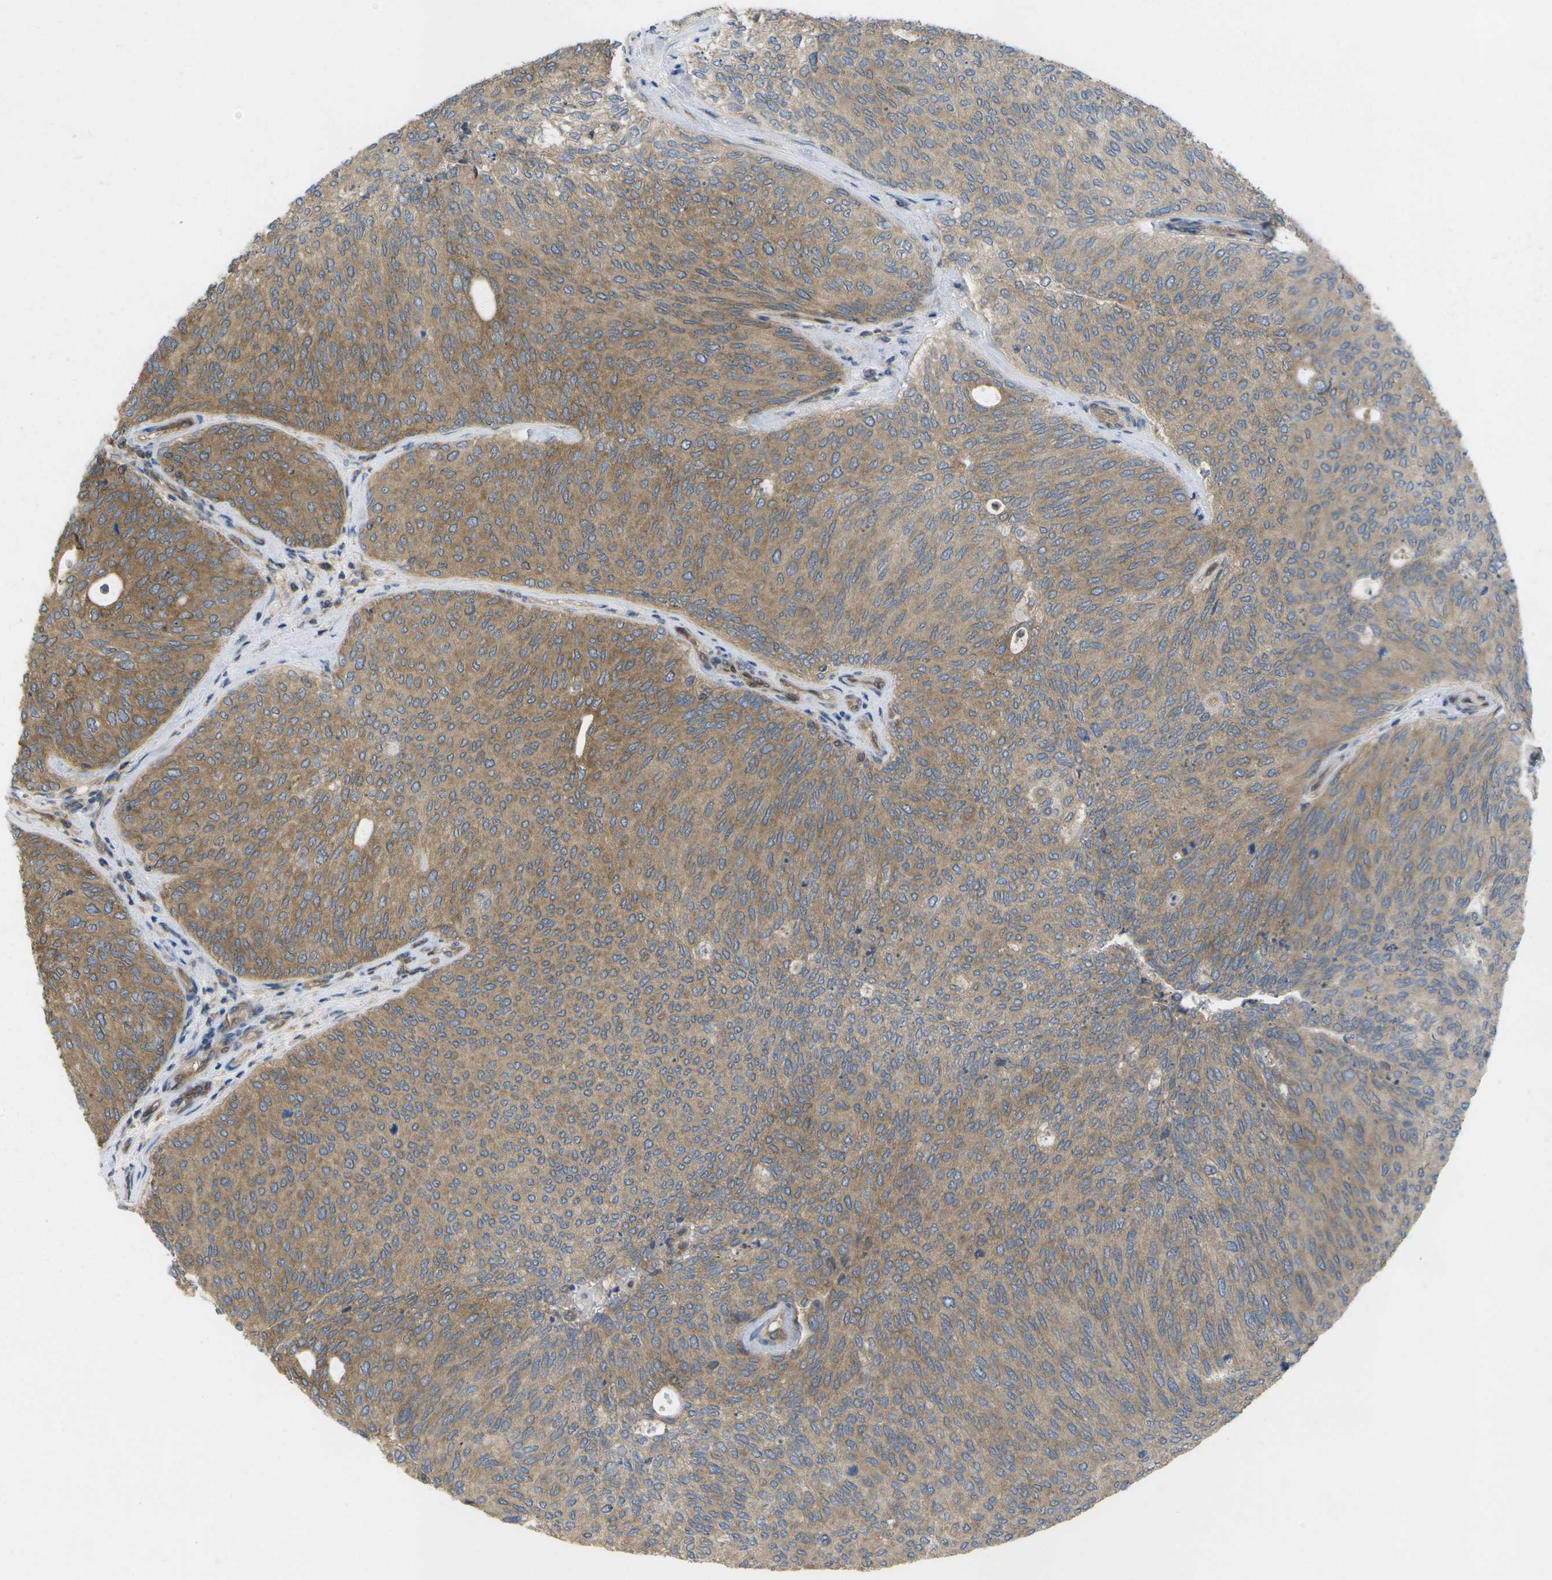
{"staining": {"intensity": "moderate", "quantity": ">75%", "location": "cytoplasmic/membranous"}, "tissue": "urothelial cancer", "cell_type": "Tumor cells", "image_type": "cancer", "snomed": [{"axis": "morphology", "description": "Urothelial carcinoma, Low grade"}, {"axis": "topography", "description": "Urinary bladder"}], "caption": "A histopathology image of human urothelial carcinoma (low-grade) stained for a protein displays moderate cytoplasmic/membranous brown staining in tumor cells.", "gene": "DPM3", "patient": {"sex": "female", "age": 79}}